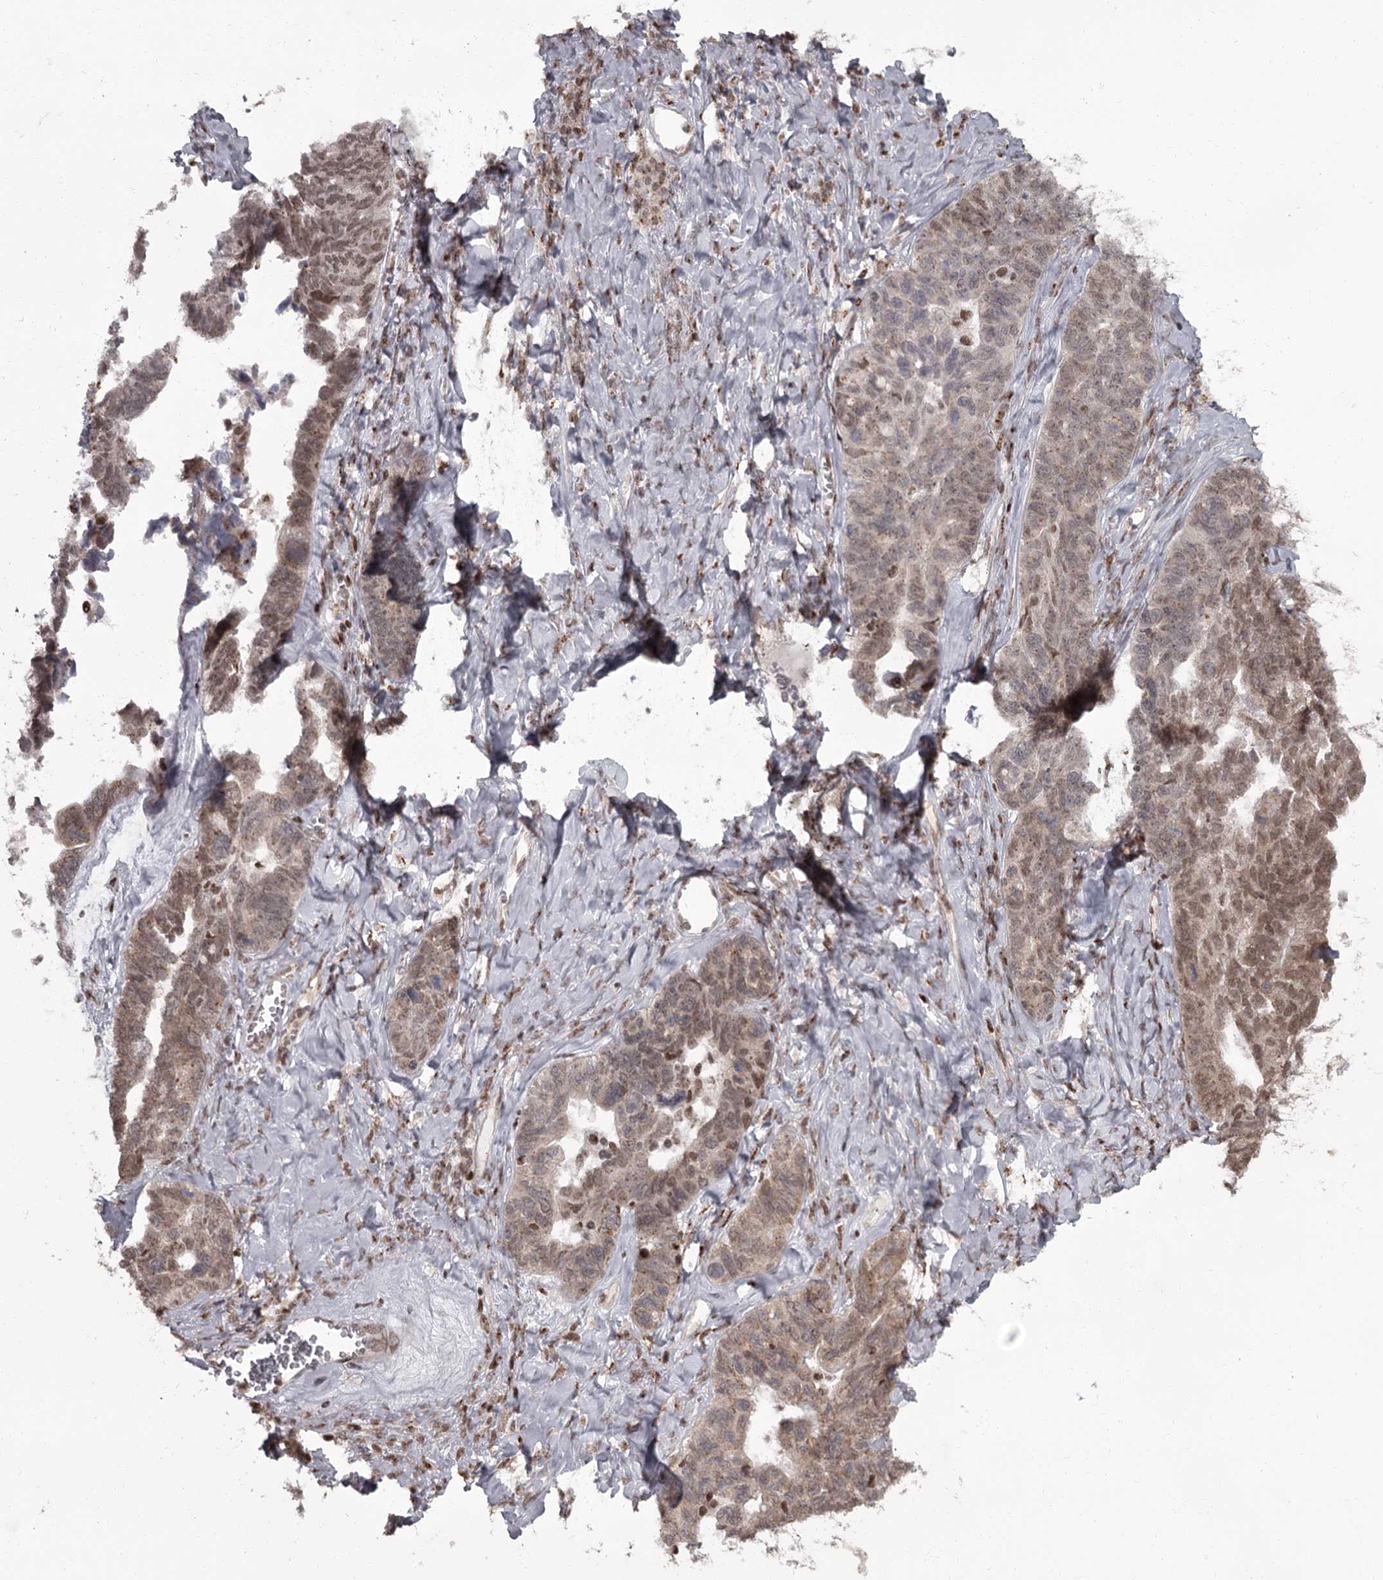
{"staining": {"intensity": "moderate", "quantity": ">75%", "location": "nuclear"}, "tissue": "ovarian cancer", "cell_type": "Tumor cells", "image_type": "cancer", "snomed": [{"axis": "morphology", "description": "Cystadenocarcinoma, serous, NOS"}, {"axis": "topography", "description": "Ovary"}], "caption": "Human ovarian cancer (serous cystadenocarcinoma) stained with a brown dye exhibits moderate nuclear positive positivity in approximately >75% of tumor cells.", "gene": "CEP83", "patient": {"sex": "female", "age": 79}}